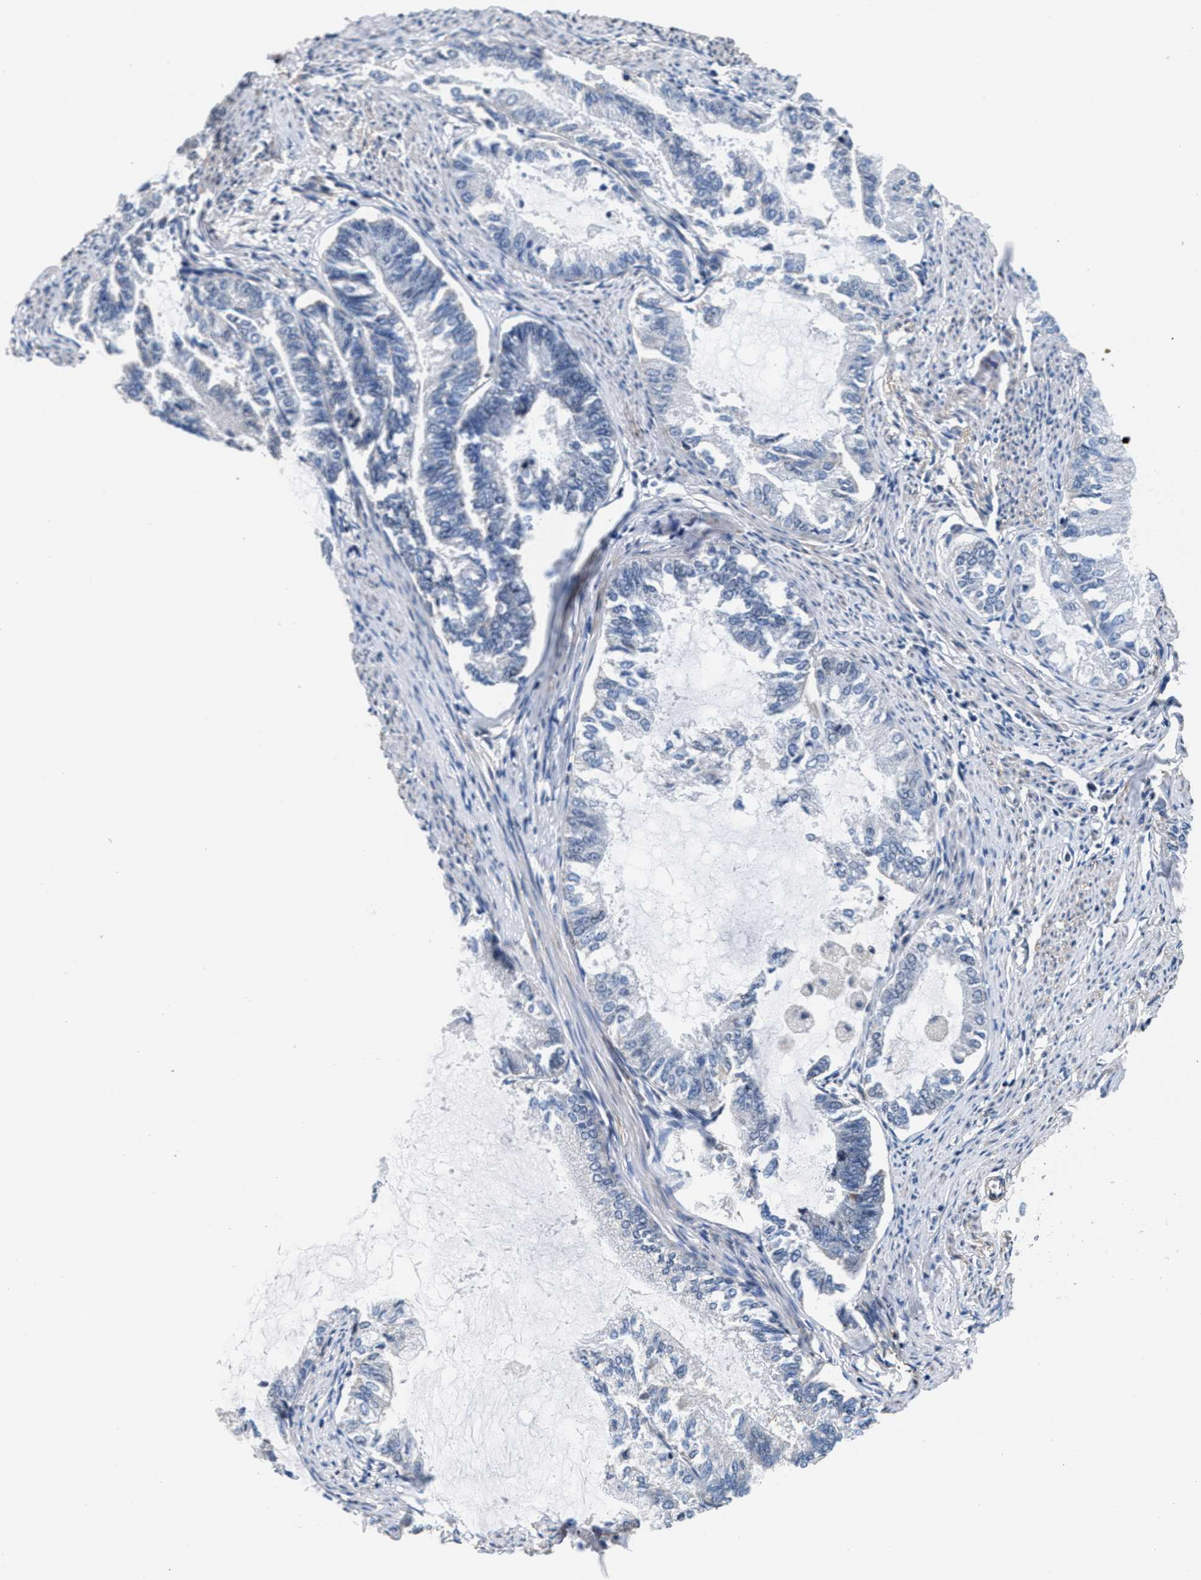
{"staining": {"intensity": "negative", "quantity": "none", "location": "none"}, "tissue": "endometrial cancer", "cell_type": "Tumor cells", "image_type": "cancer", "snomed": [{"axis": "morphology", "description": "Adenocarcinoma, NOS"}, {"axis": "topography", "description": "Endometrium"}], "caption": "This is an immunohistochemistry (IHC) photomicrograph of human endometrial cancer (adenocarcinoma). There is no staining in tumor cells.", "gene": "MYH3", "patient": {"sex": "female", "age": 86}}